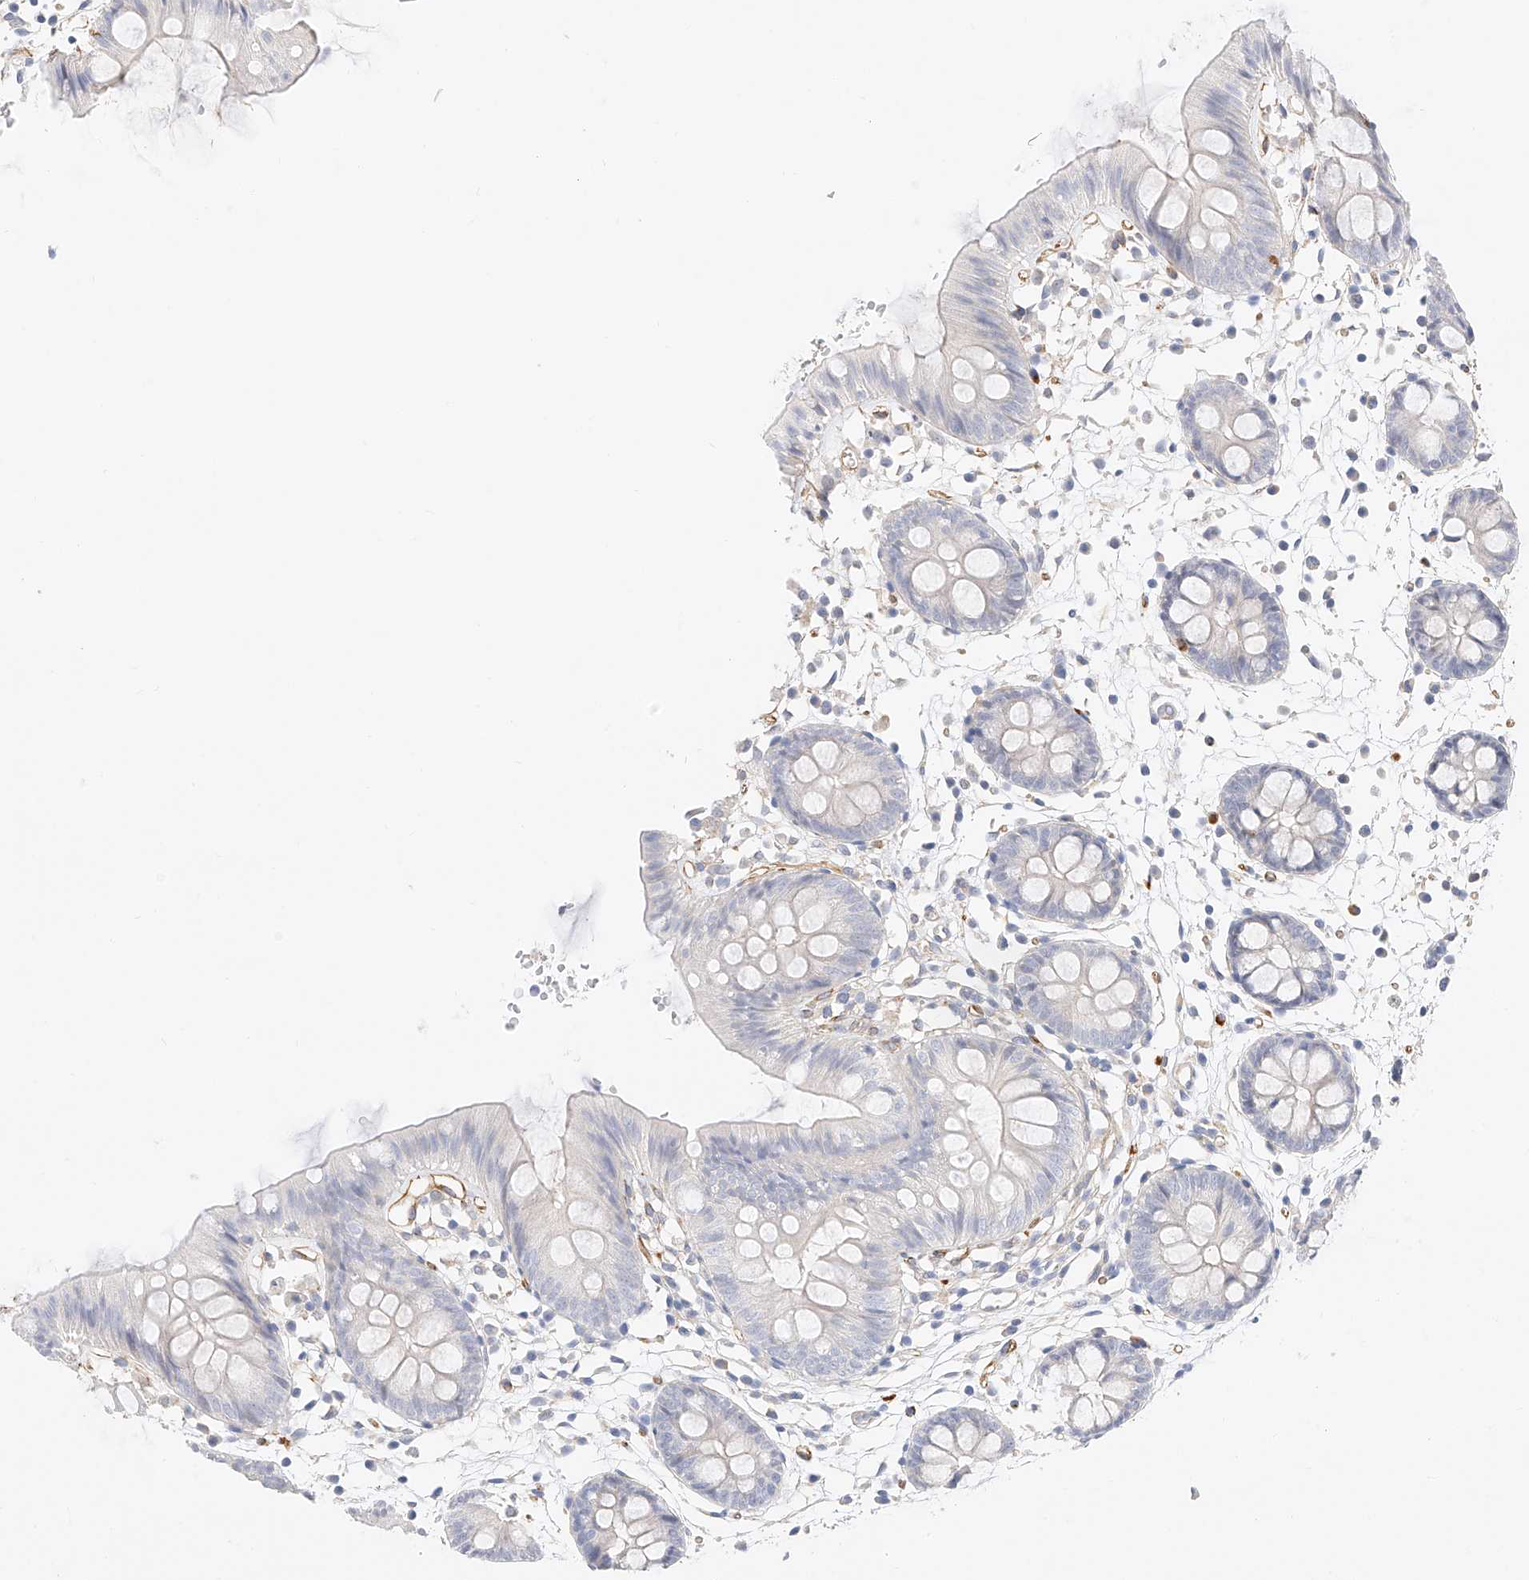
{"staining": {"intensity": "weak", "quantity": "25%-75%", "location": "cytoplasmic/membranous"}, "tissue": "colon", "cell_type": "Endothelial cells", "image_type": "normal", "snomed": [{"axis": "morphology", "description": "Normal tissue, NOS"}, {"axis": "topography", "description": "Colon"}], "caption": "A photomicrograph showing weak cytoplasmic/membranous positivity in approximately 25%-75% of endothelial cells in unremarkable colon, as visualized by brown immunohistochemical staining.", "gene": "CDCP2", "patient": {"sex": "male", "age": 56}}